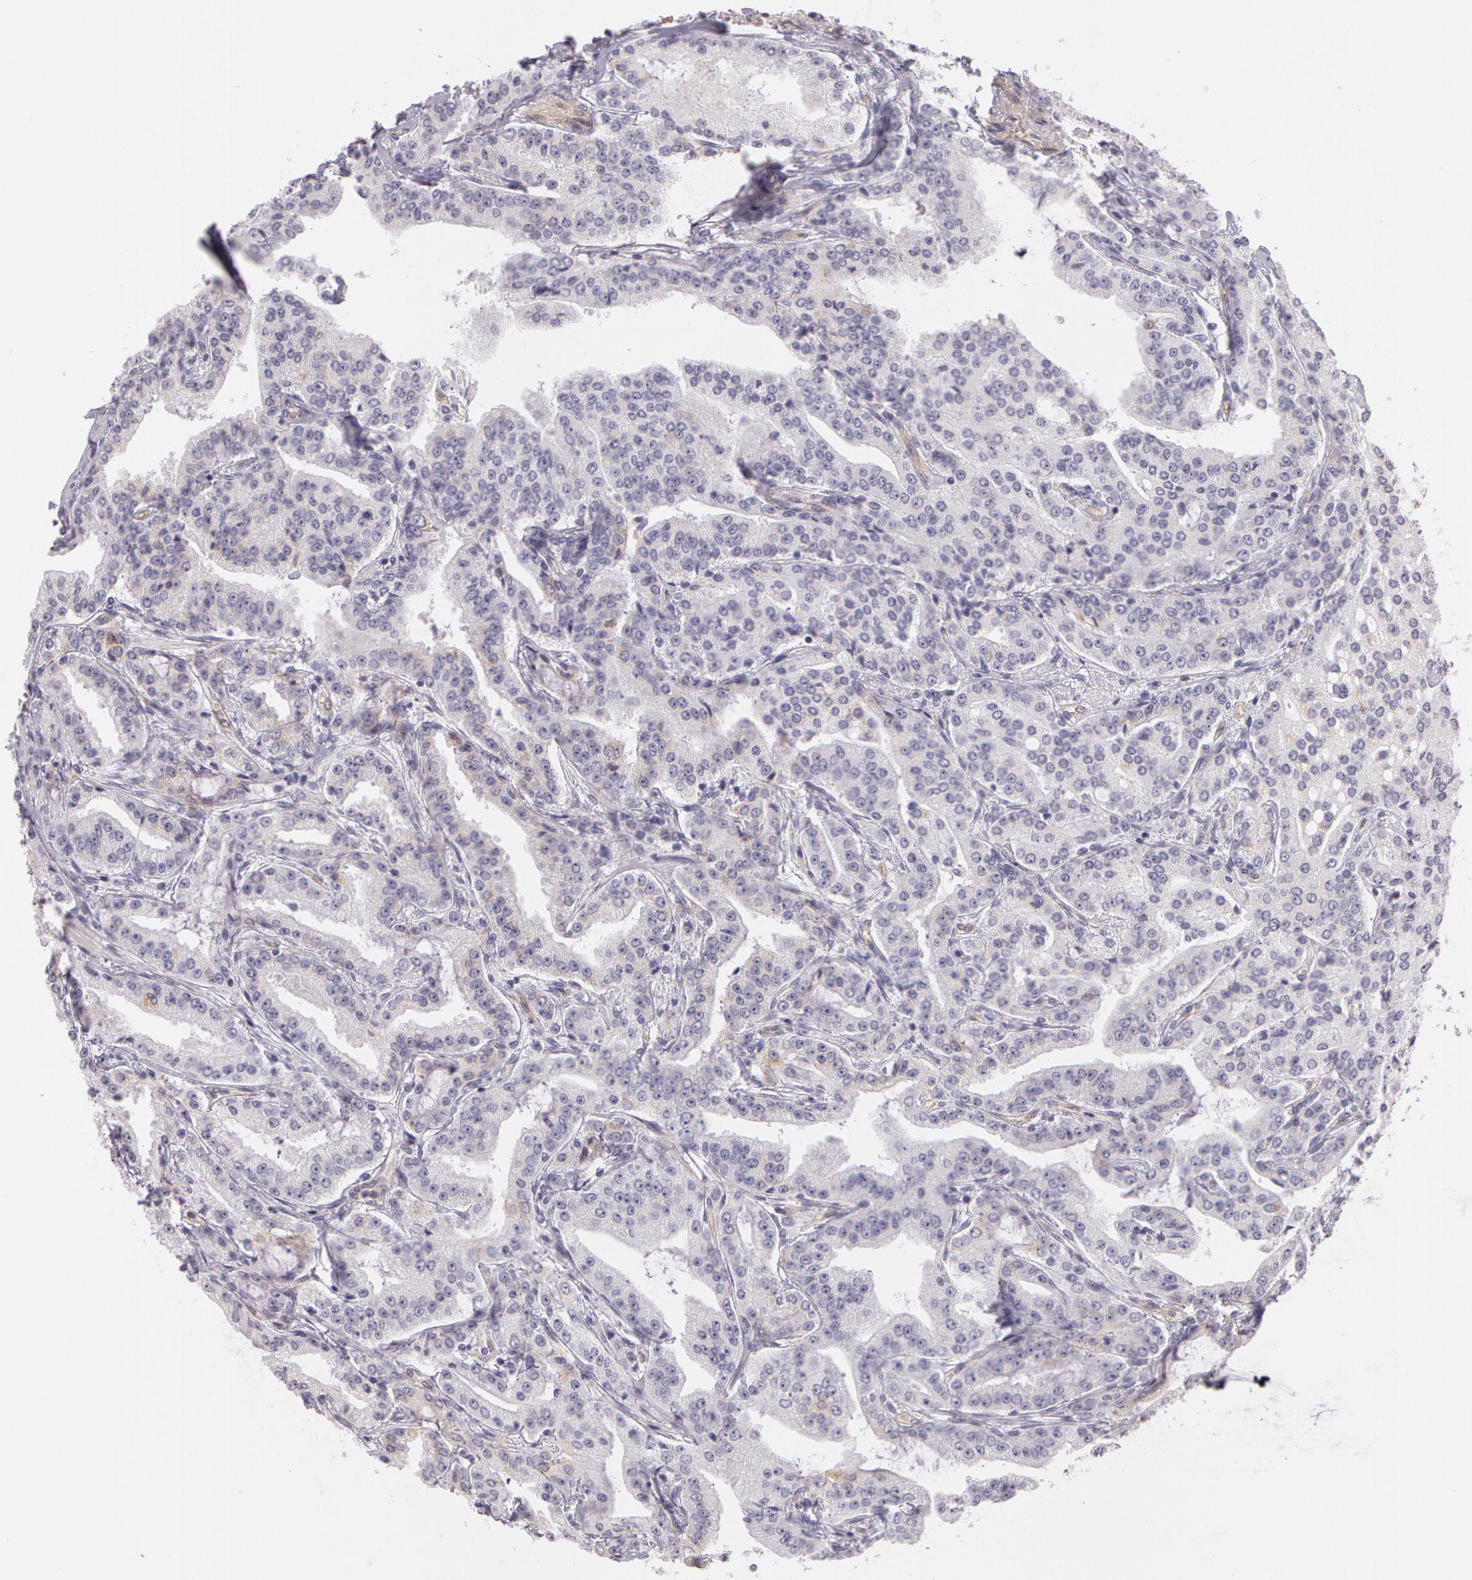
{"staining": {"intensity": "moderate", "quantity": ">75%", "location": "cytoplasmic/membranous"}, "tissue": "prostate cancer", "cell_type": "Tumor cells", "image_type": "cancer", "snomed": [{"axis": "morphology", "description": "Adenocarcinoma, Medium grade"}, {"axis": "topography", "description": "Prostate"}], "caption": "The photomicrograph demonstrates staining of medium-grade adenocarcinoma (prostate), revealing moderate cytoplasmic/membranous protein expression (brown color) within tumor cells.", "gene": "APP", "patient": {"sex": "male", "age": 72}}